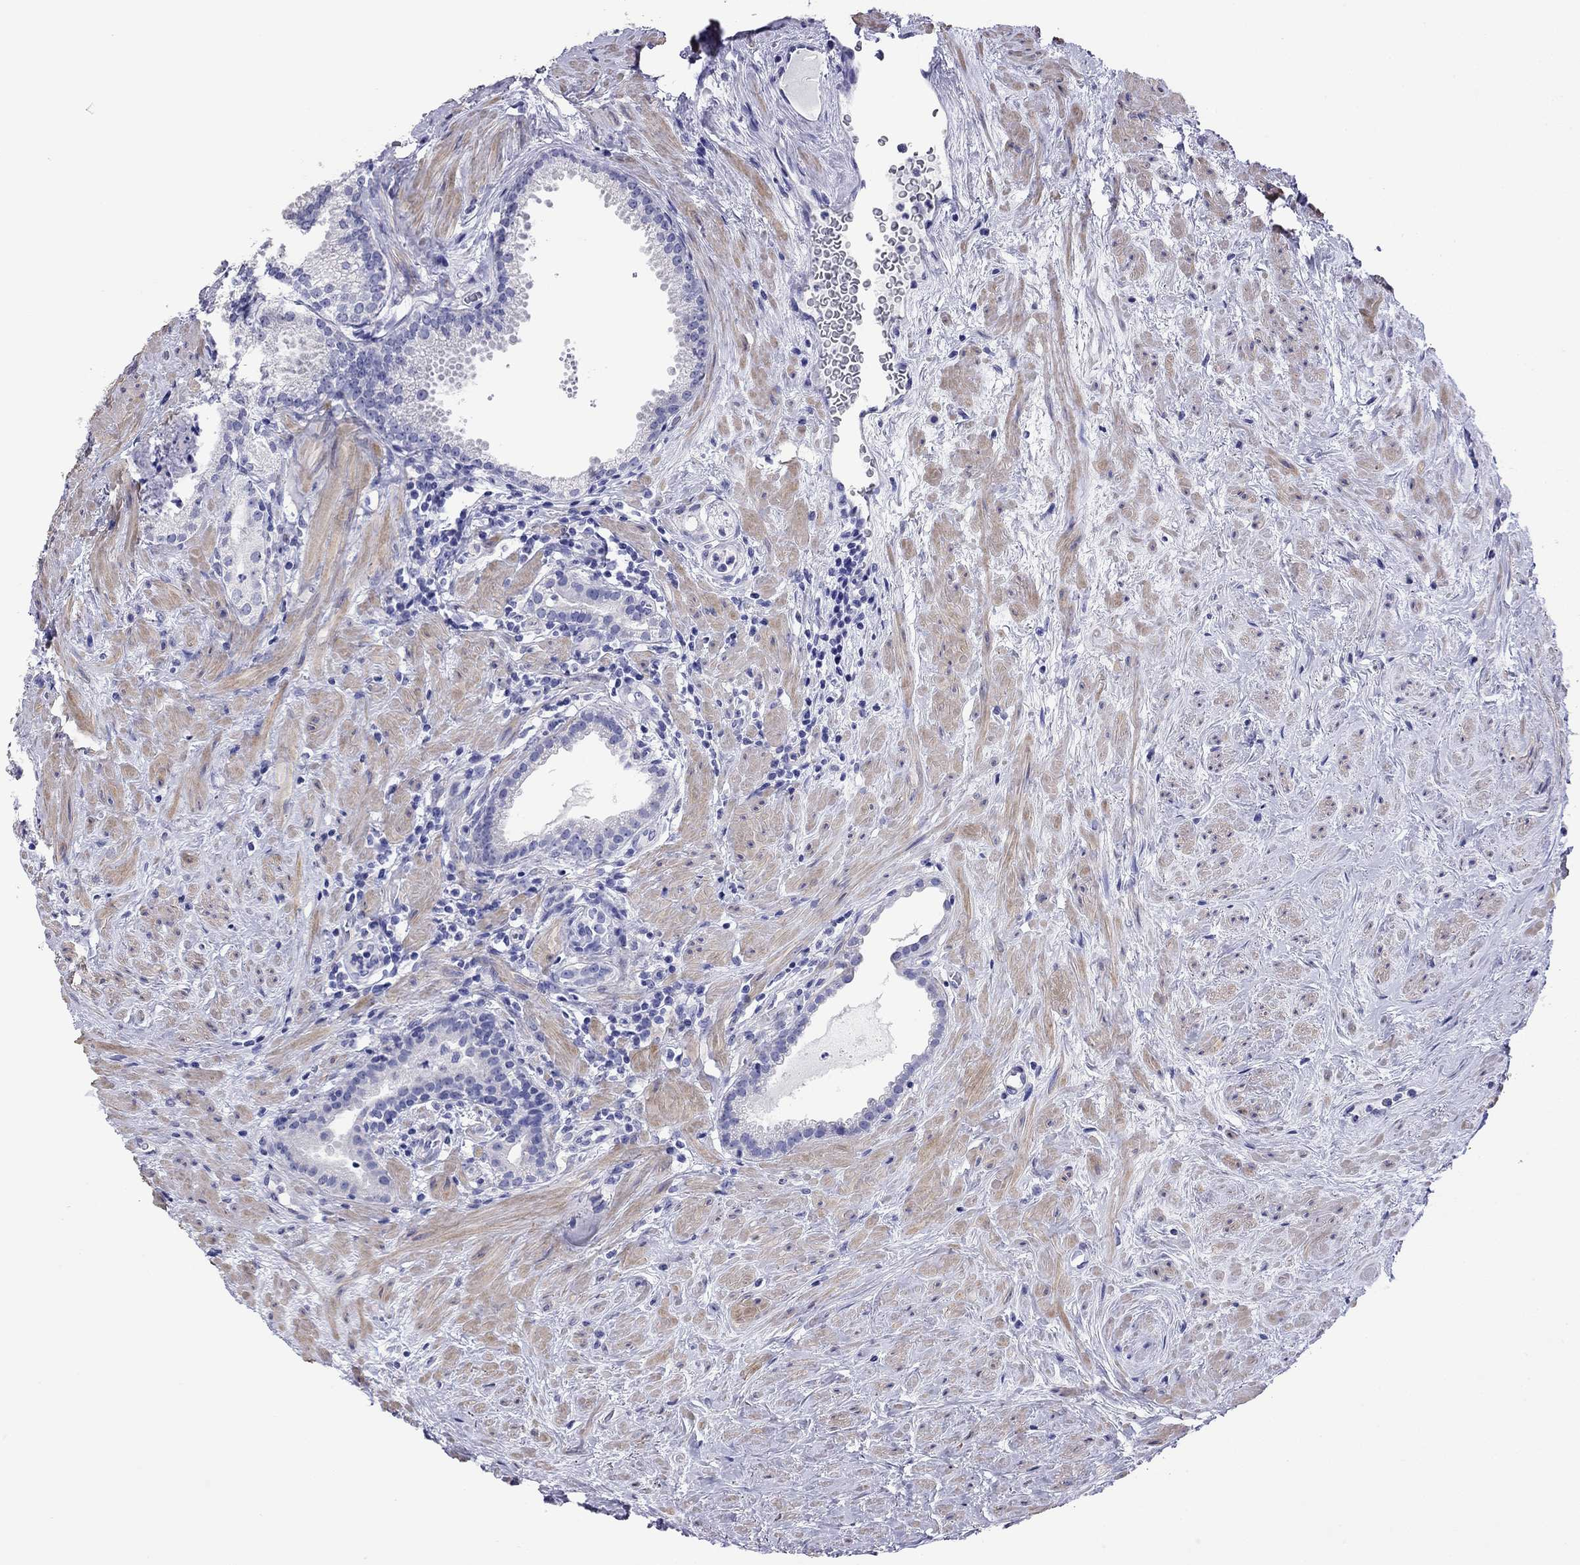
{"staining": {"intensity": "negative", "quantity": "none", "location": "none"}, "tissue": "prostate cancer", "cell_type": "Tumor cells", "image_type": "cancer", "snomed": [{"axis": "morphology", "description": "Adenocarcinoma, NOS"}, {"axis": "morphology", "description": "Adenocarcinoma, High grade"}, {"axis": "topography", "description": "Prostate"}], "caption": "DAB immunohistochemical staining of human prostate cancer (adenocarcinoma) exhibits no significant expression in tumor cells.", "gene": "KIAA2012", "patient": {"sex": "male", "age": 64}}